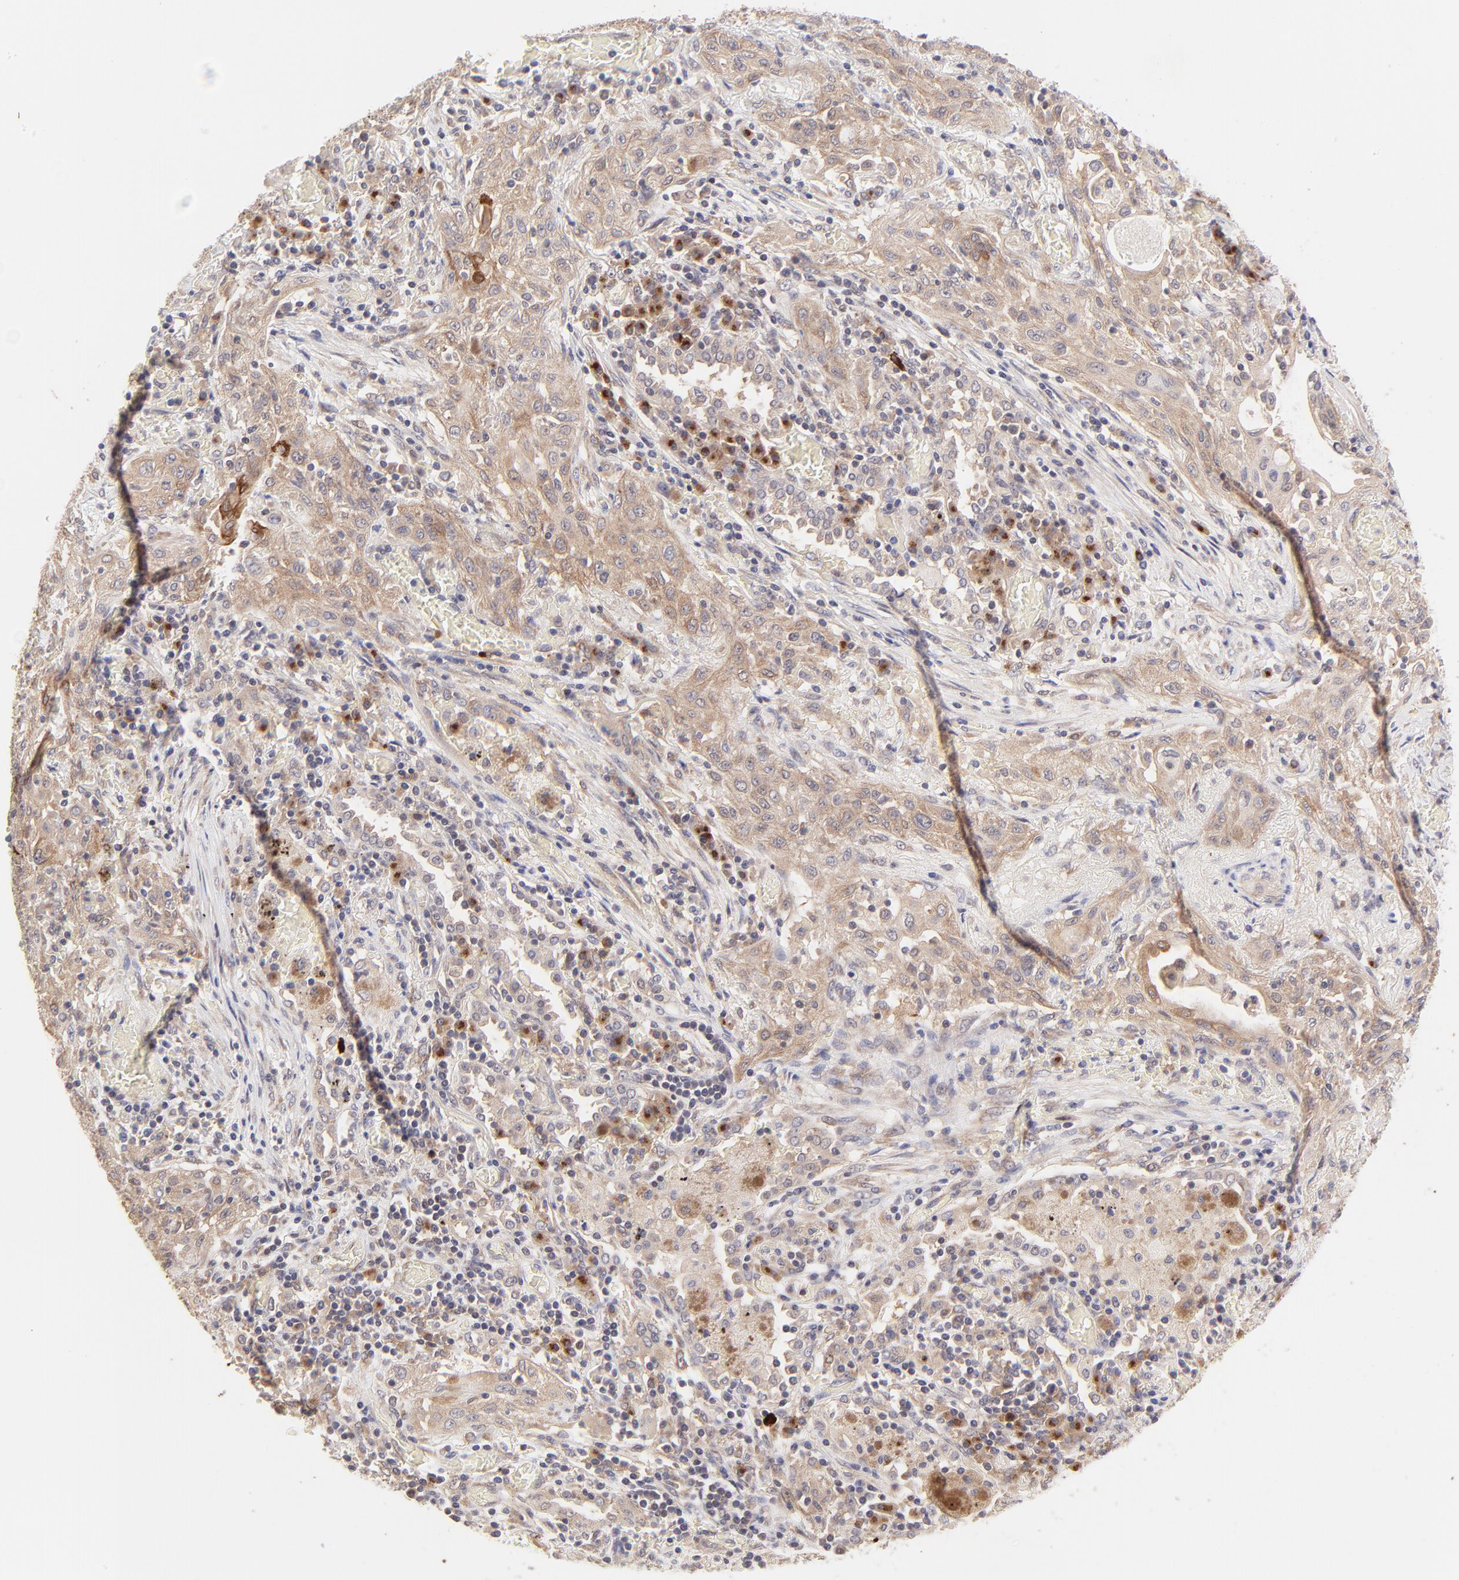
{"staining": {"intensity": "moderate", "quantity": ">75%", "location": "cytoplasmic/membranous"}, "tissue": "lung cancer", "cell_type": "Tumor cells", "image_type": "cancer", "snomed": [{"axis": "morphology", "description": "Squamous cell carcinoma, NOS"}, {"axis": "topography", "description": "Lung"}], "caption": "Protein staining displays moderate cytoplasmic/membranous staining in about >75% of tumor cells in lung squamous cell carcinoma.", "gene": "TNRC6B", "patient": {"sex": "female", "age": 47}}